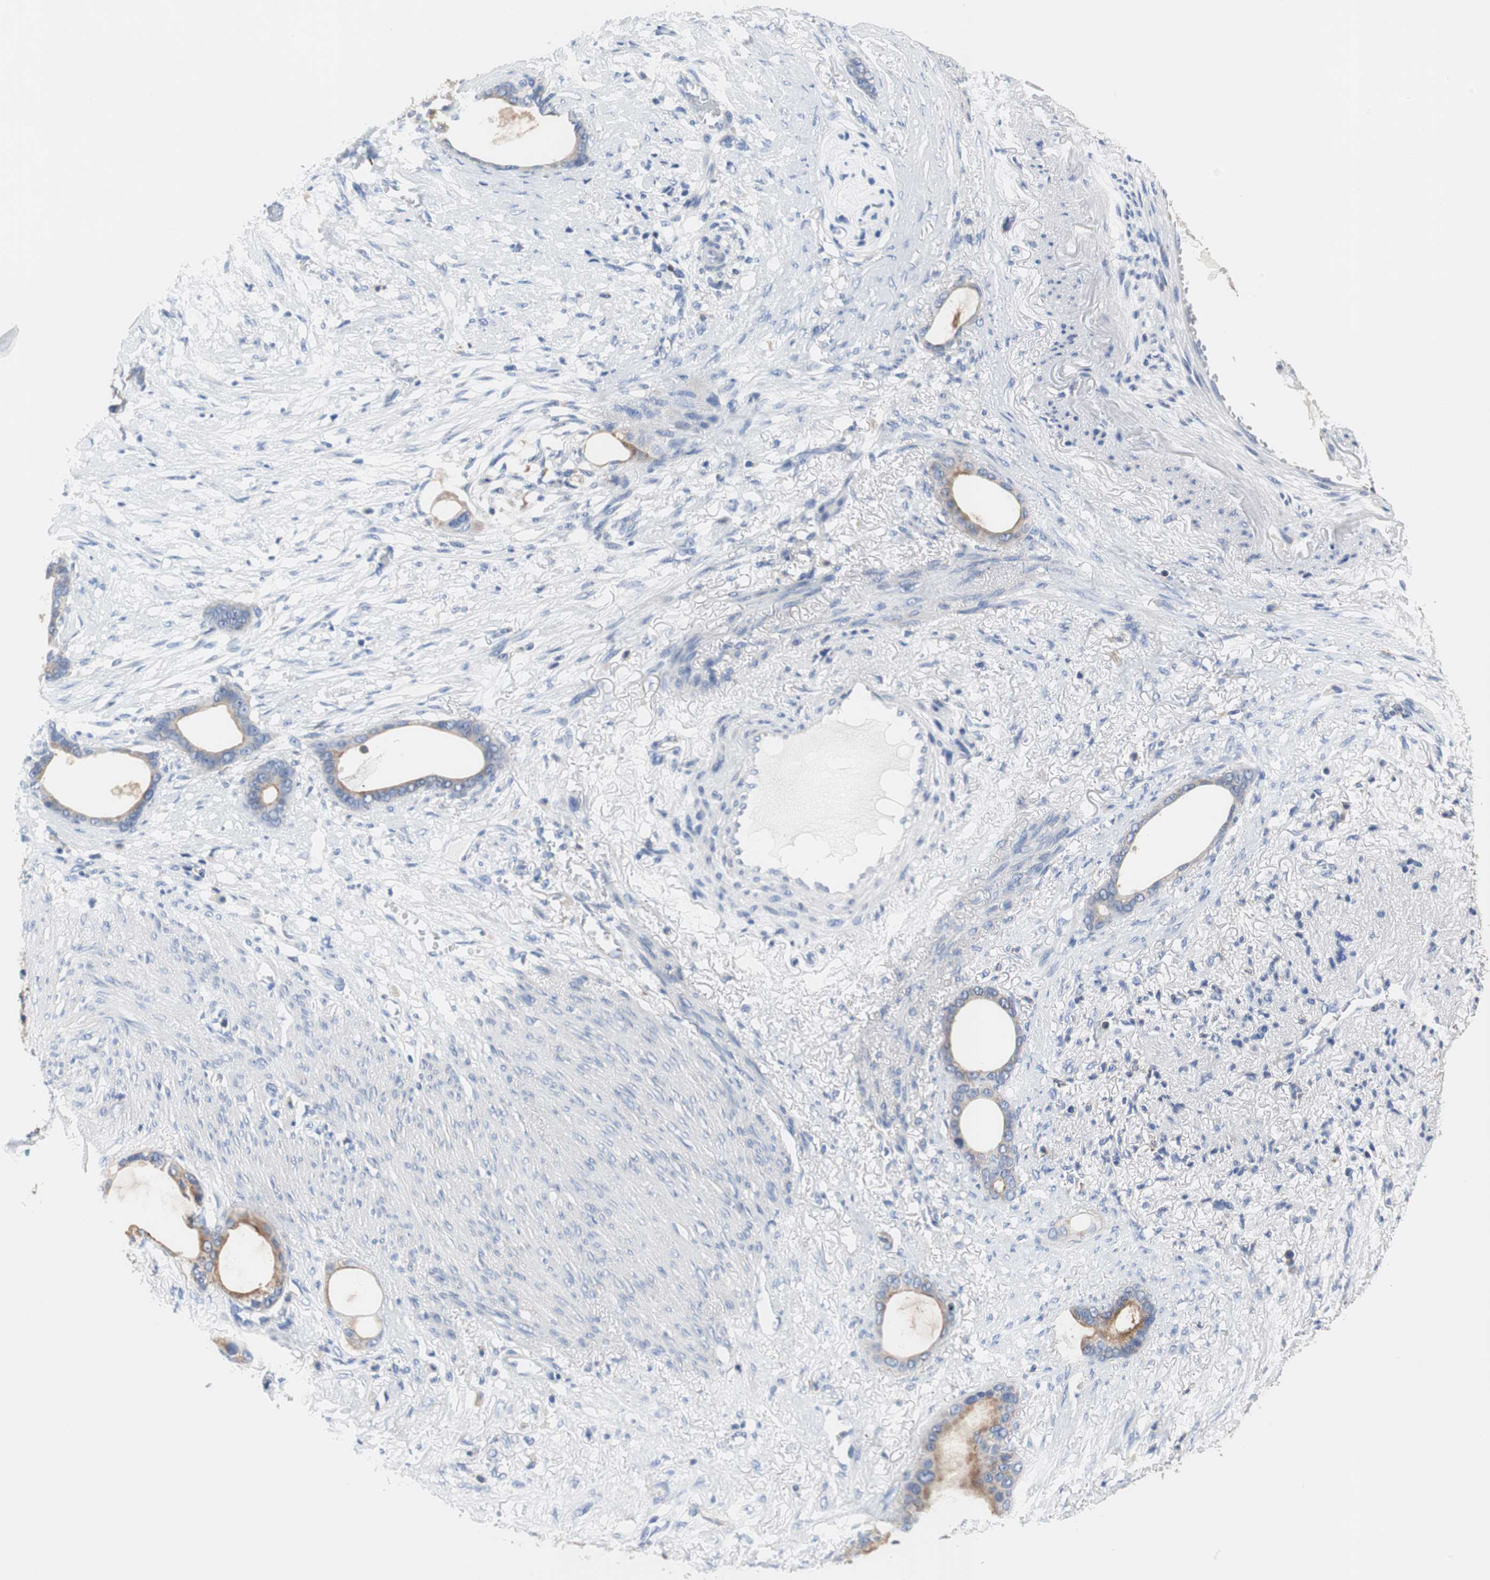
{"staining": {"intensity": "moderate", "quantity": ">75%", "location": "cytoplasmic/membranous"}, "tissue": "stomach cancer", "cell_type": "Tumor cells", "image_type": "cancer", "snomed": [{"axis": "morphology", "description": "Adenocarcinoma, NOS"}, {"axis": "topography", "description": "Stomach"}], "caption": "Stomach cancer (adenocarcinoma) was stained to show a protein in brown. There is medium levels of moderate cytoplasmic/membranous staining in approximately >75% of tumor cells.", "gene": "VAMP8", "patient": {"sex": "female", "age": 75}}